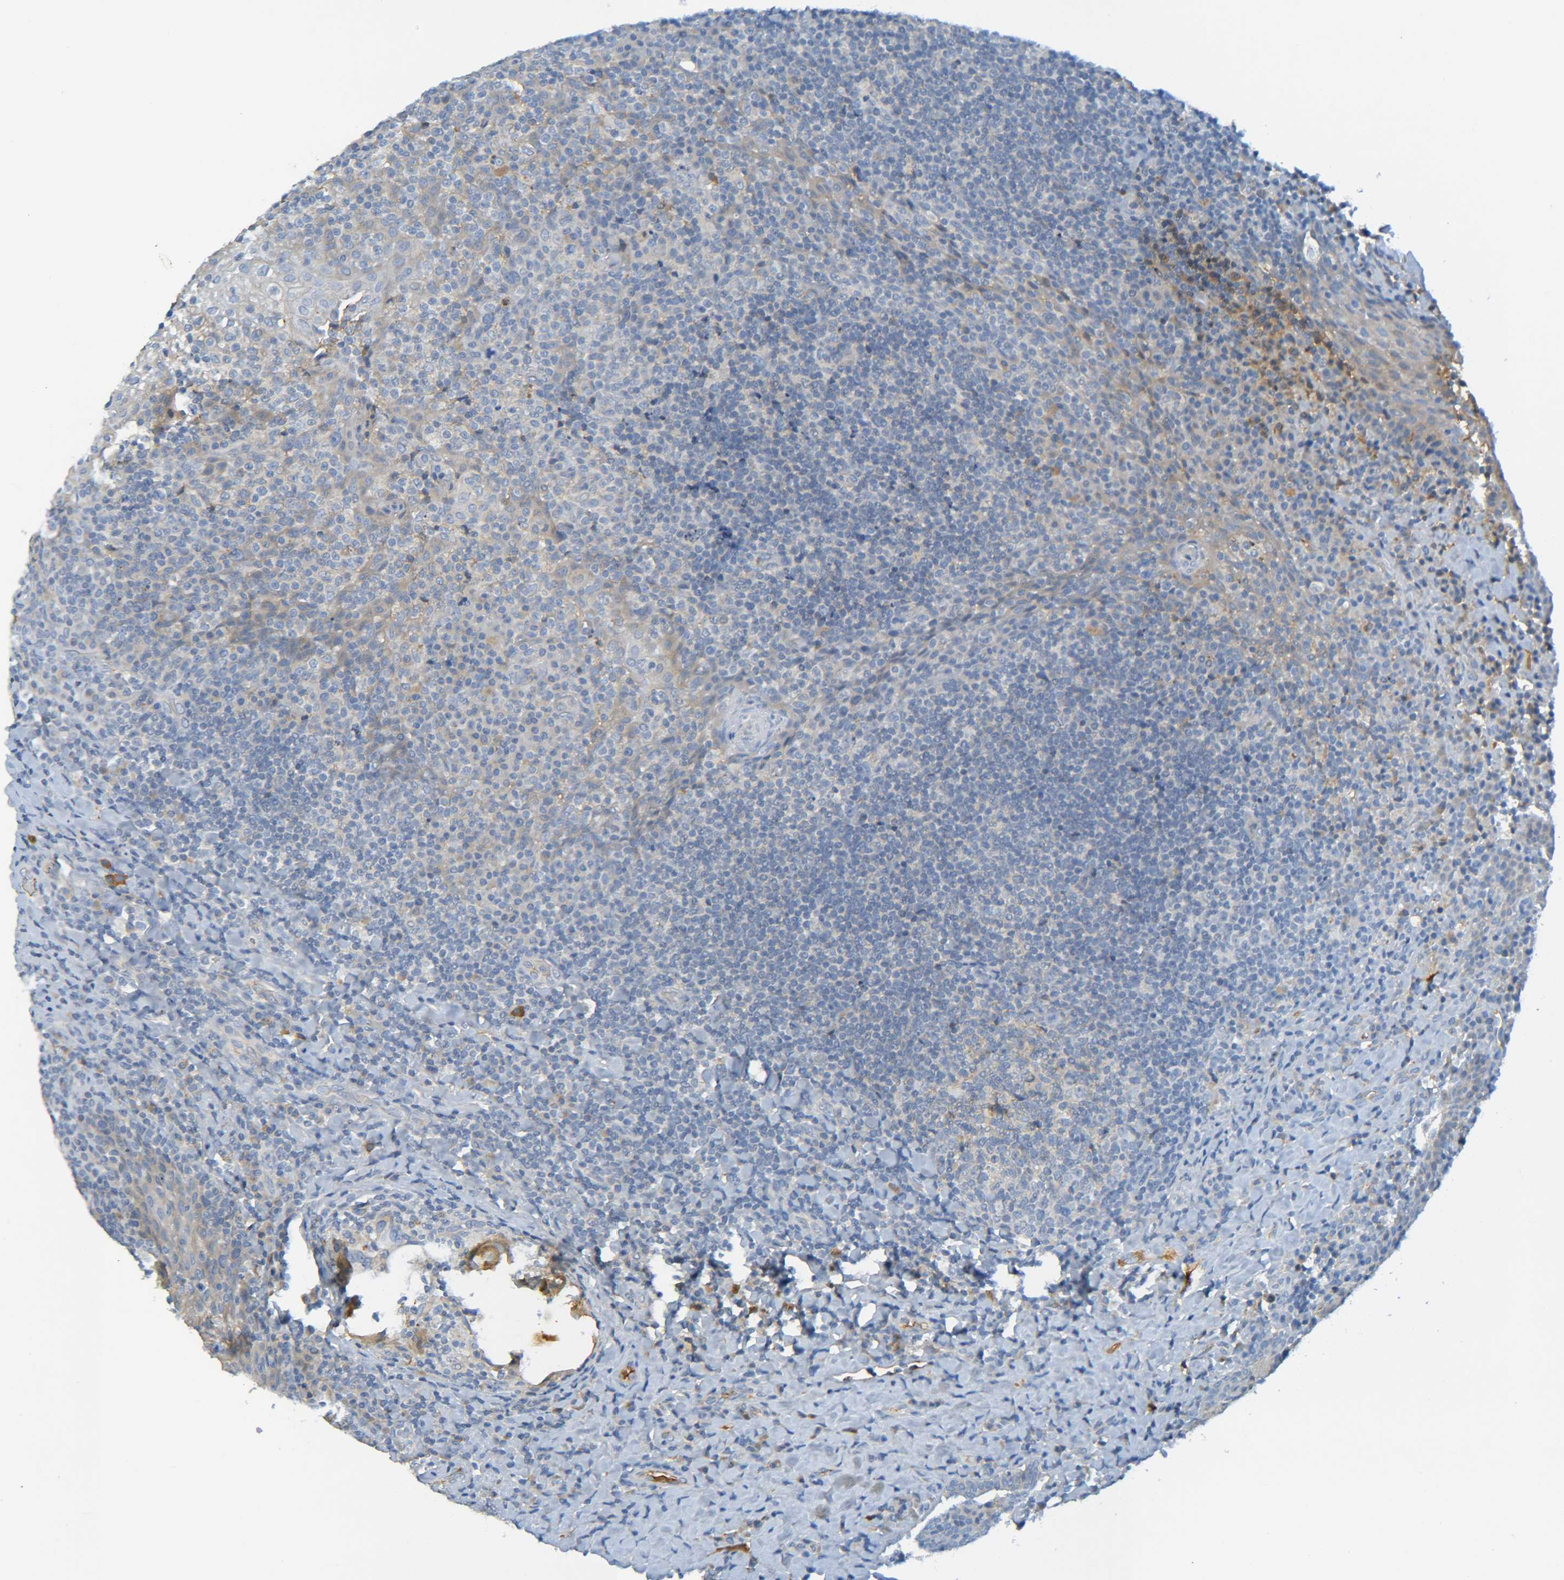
{"staining": {"intensity": "weak", "quantity": "<25%", "location": "cytoplasmic/membranous"}, "tissue": "tonsil", "cell_type": "Germinal center cells", "image_type": "normal", "snomed": [{"axis": "morphology", "description": "Normal tissue, NOS"}, {"axis": "topography", "description": "Tonsil"}], "caption": "DAB (3,3'-diaminobenzidine) immunohistochemical staining of benign tonsil exhibits no significant positivity in germinal center cells.", "gene": "C1QA", "patient": {"sex": "male", "age": 17}}